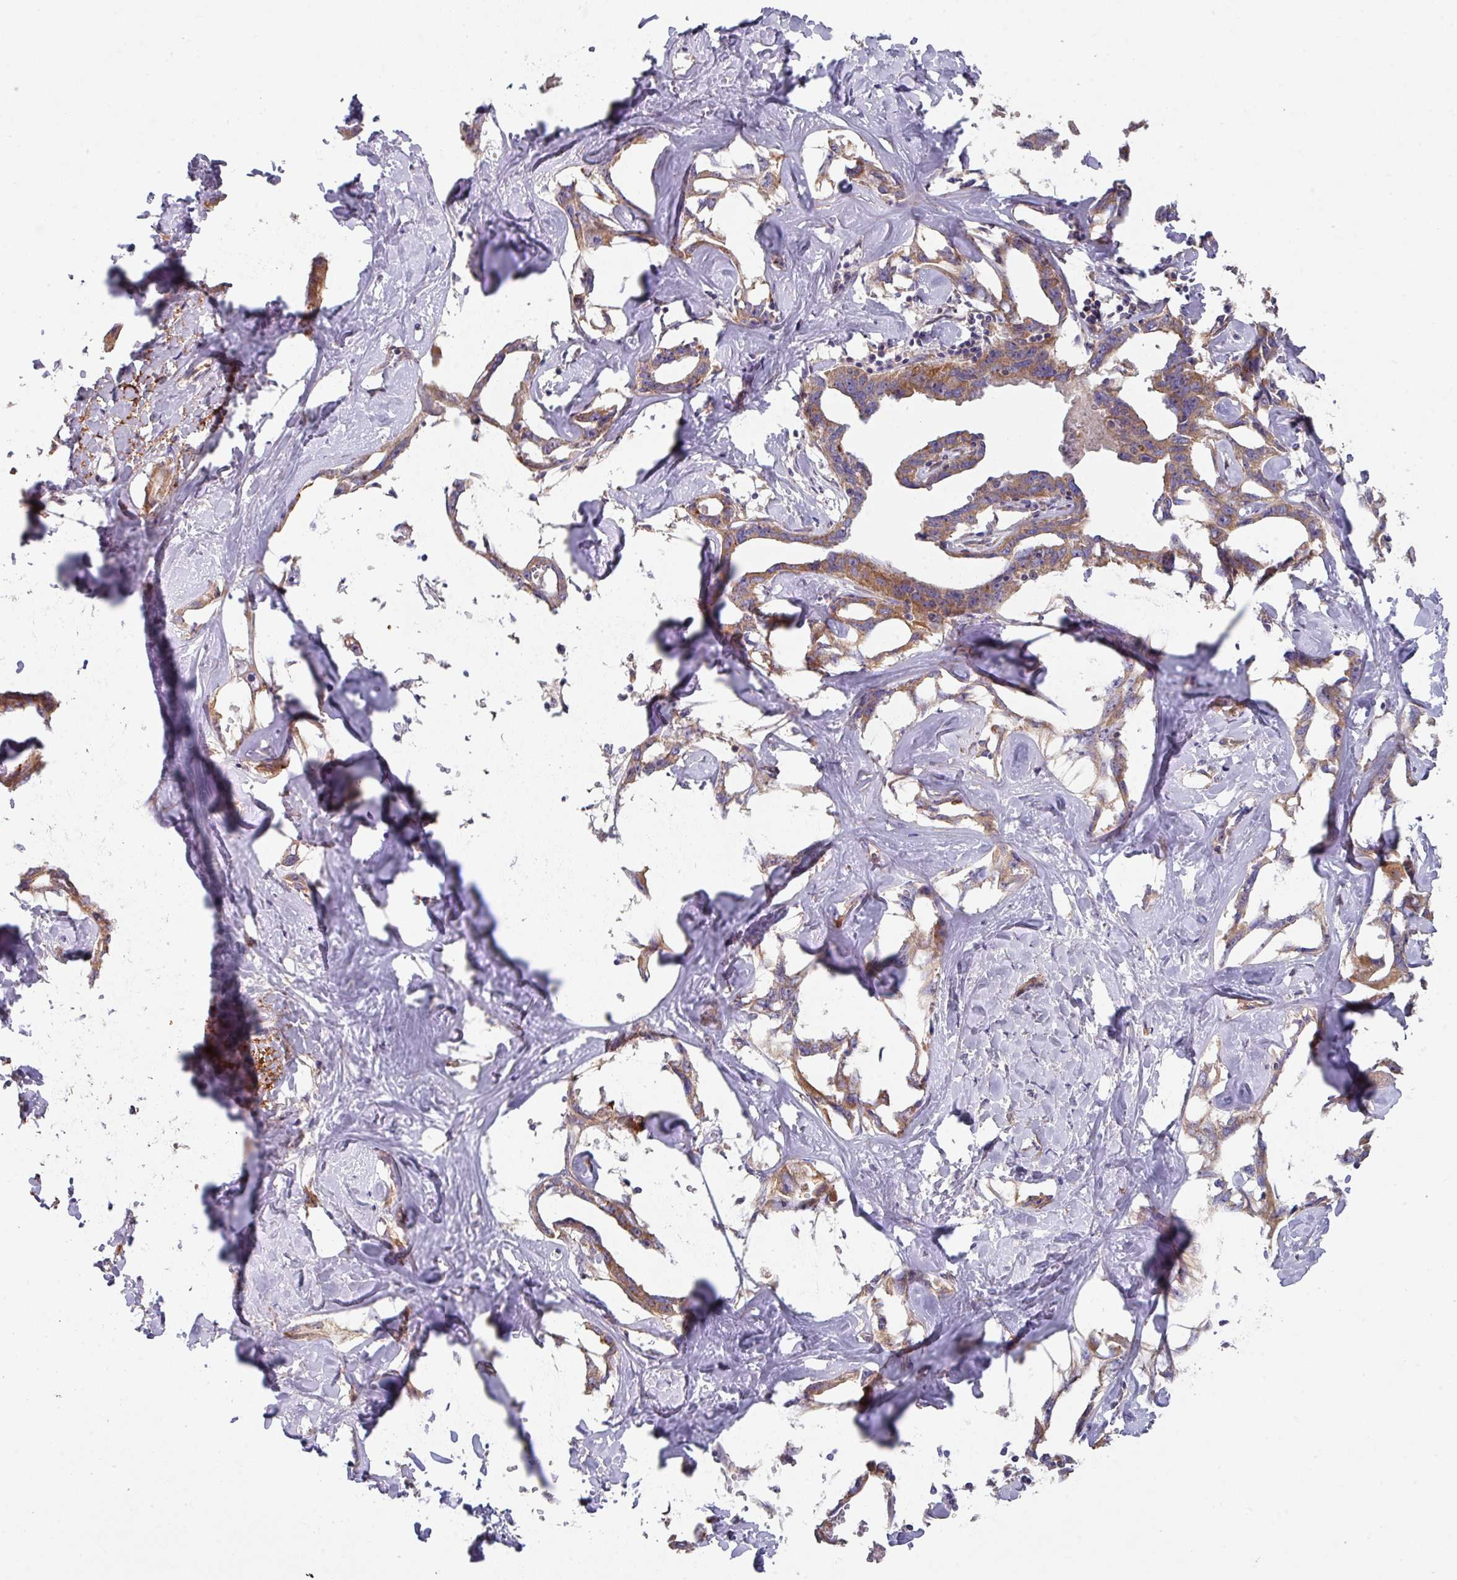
{"staining": {"intensity": "moderate", "quantity": "25%-75%", "location": "cytoplasmic/membranous"}, "tissue": "liver cancer", "cell_type": "Tumor cells", "image_type": "cancer", "snomed": [{"axis": "morphology", "description": "Cholangiocarcinoma"}, {"axis": "topography", "description": "Liver"}], "caption": "Liver cancer stained with DAB (3,3'-diaminobenzidine) IHC reveals medium levels of moderate cytoplasmic/membranous staining in about 25%-75% of tumor cells.", "gene": "DCAF12L2", "patient": {"sex": "male", "age": 59}}